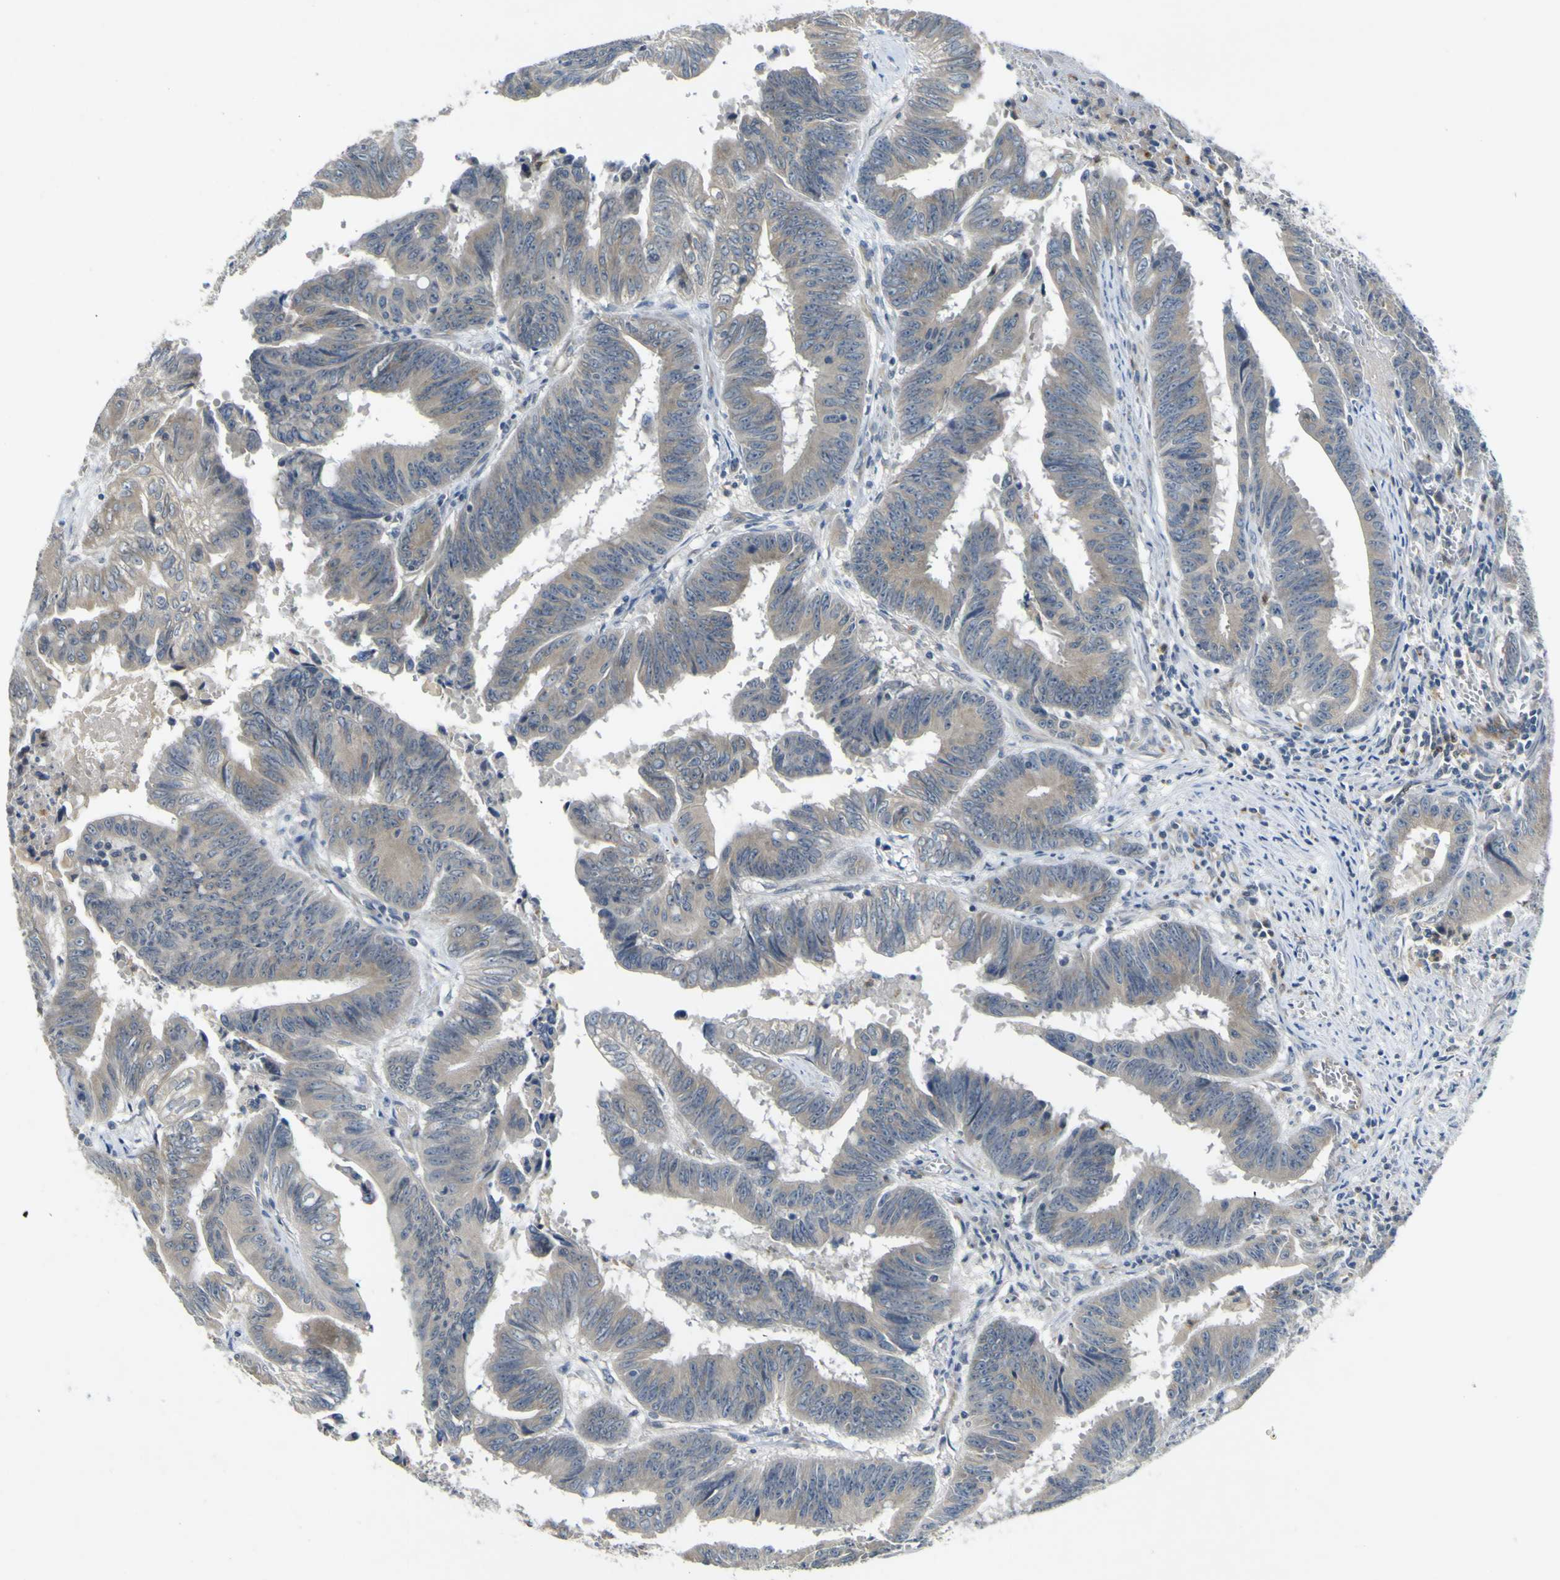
{"staining": {"intensity": "weak", "quantity": ">75%", "location": "cytoplasmic/membranous"}, "tissue": "colorectal cancer", "cell_type": "Tumor cells", "image_type": "cancer", "snomed": [{"axis": "morphology", "description": "Adenocarcinoma, NOS"}, {"axis": "topography", "description": "Colon"}], "caption": "This image reveals immunohistochemistry staining of human adenocarcinoma (colorectal), with low weak cytoplasmic/membranous positivity in approximately >75% of tumor cells.", "gene": "LDLR", "patient": {"sex": "male", "age": 45}}